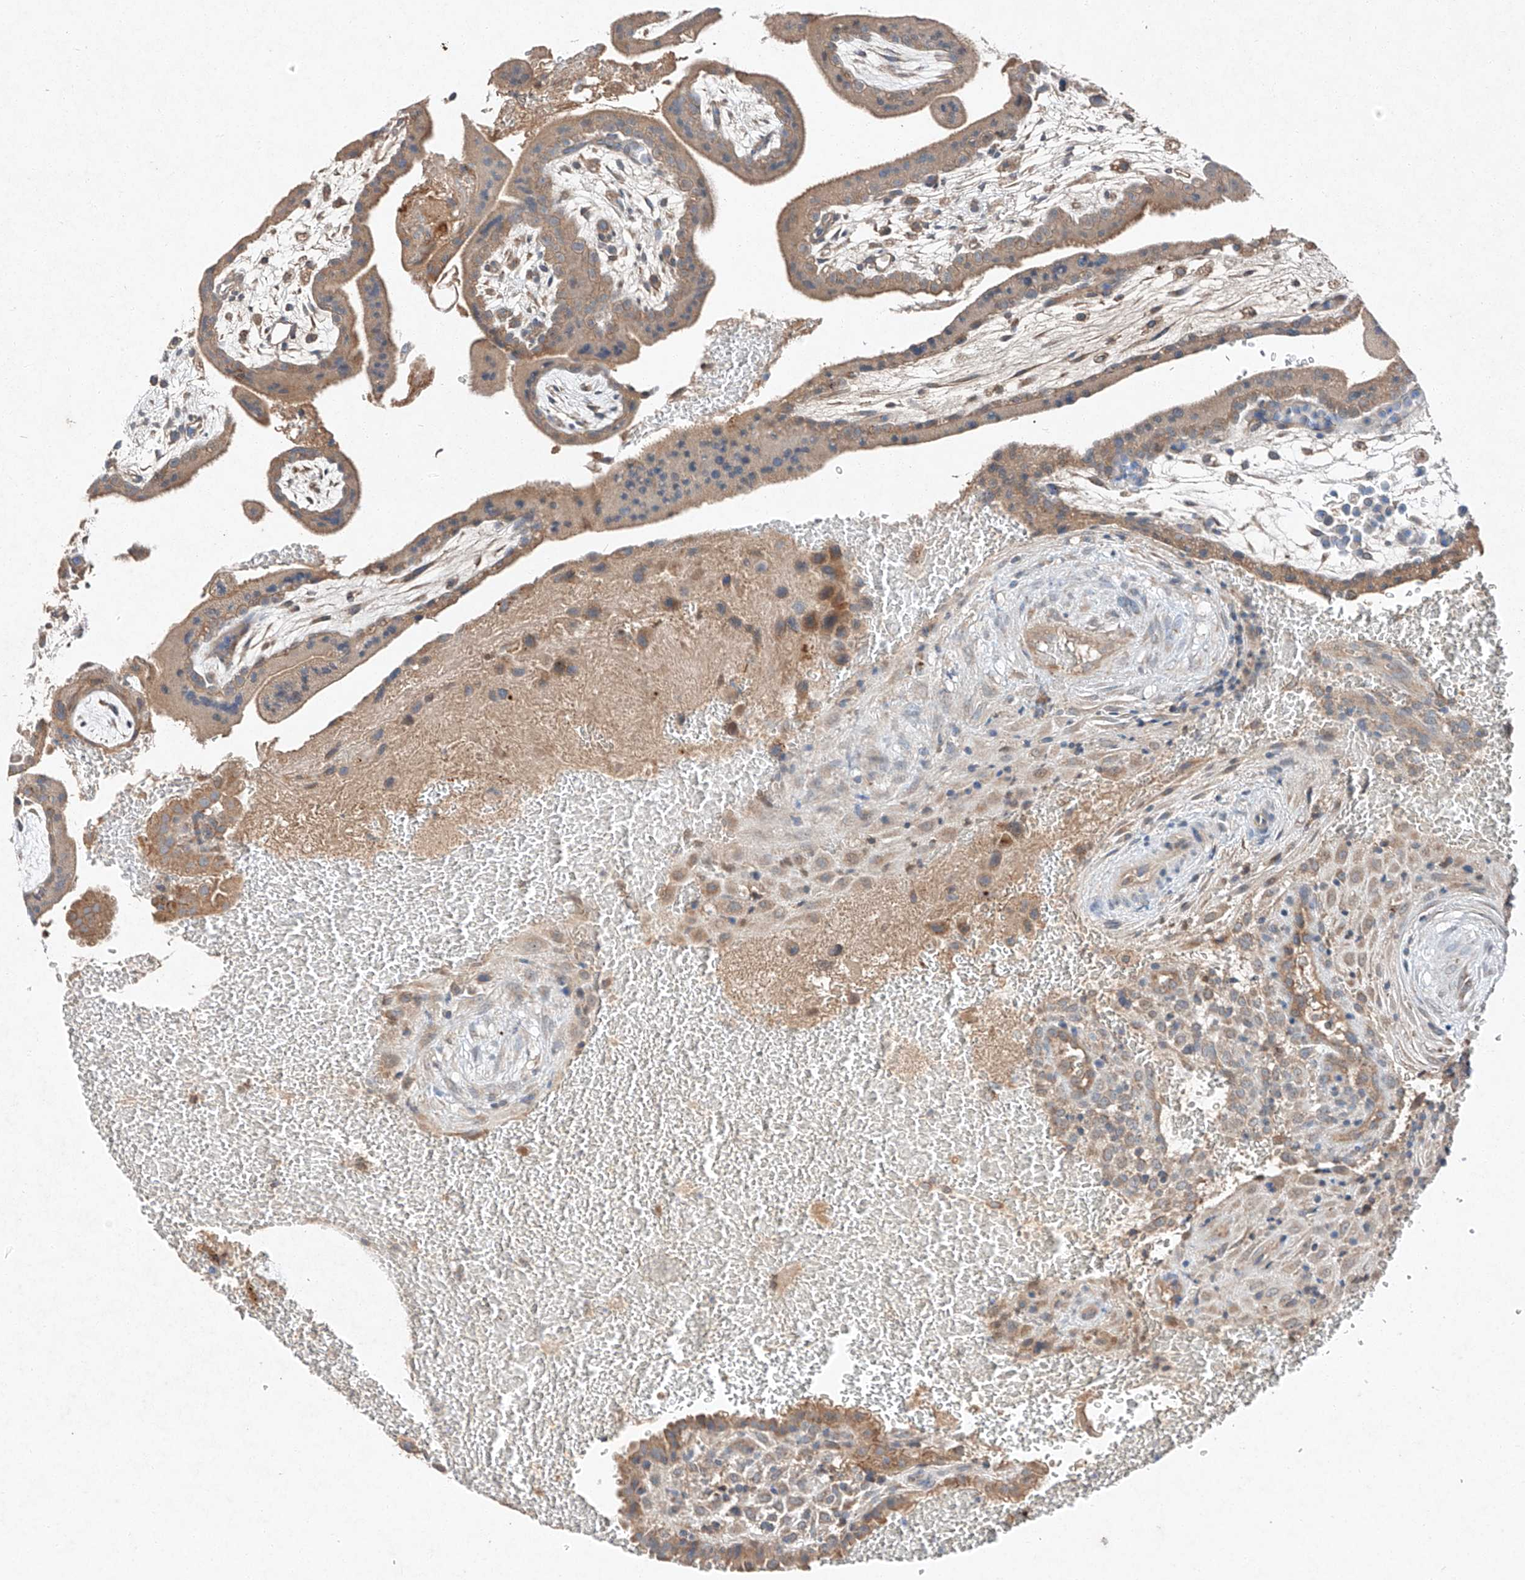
{"staining": {"intensity": "weak", "quantity": "25%-75%", "location": "cytoplasmic/membranous"}, "tissue": "placenta", "cell_type": "Decidual cells", "image_type": "normal", "snomed": [{"axis": "morphology", "description": "Normal tissue, NOS"}, {"axis": "topography", "description": "Placenta"}], "caption": "High-power microscopy captured an immunohistochemistry (IHC) image of unremarkable placenta, revealing weak cytoplasmic/membranous staining in about 25%-75% of decidual cells.", "gene": "RUSC1", "patient": {"sex": "female", "age": 35}}